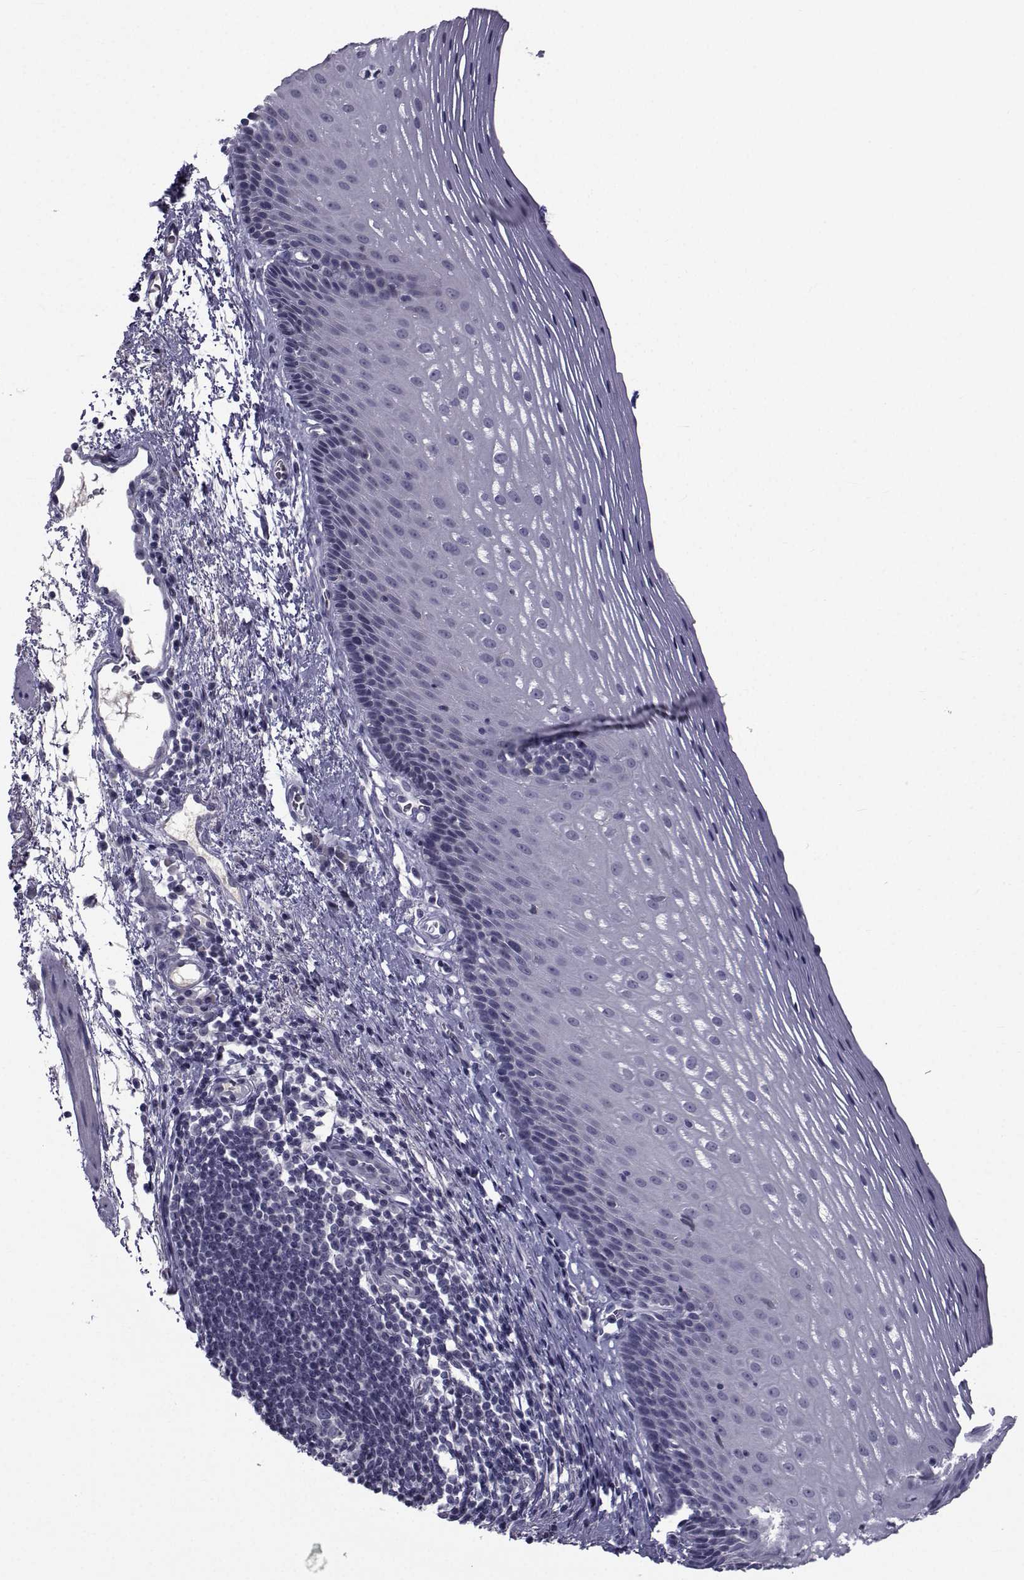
{"staining": {"intensity": "negative", "quantity": "none", "location": "none"}, "tissue": "esophagus", "cell_type": "Squamous epithelial cells", "image_type": "normal", "snomed": [{"axis": "morphology", "description": "Normal tissue, NOS"}, {"axis": "topography", "description": "Esophagus"}], "caption": "Photomicrograph shows no significant protein positivity in squamous epithelial cells of normal esophagus. The staining is performed using DAB brown chromogen with nuclei counter-stained in using hematoxylin.", "gene": "PAX2", "patient": {"sex": "male", "age": 76}}